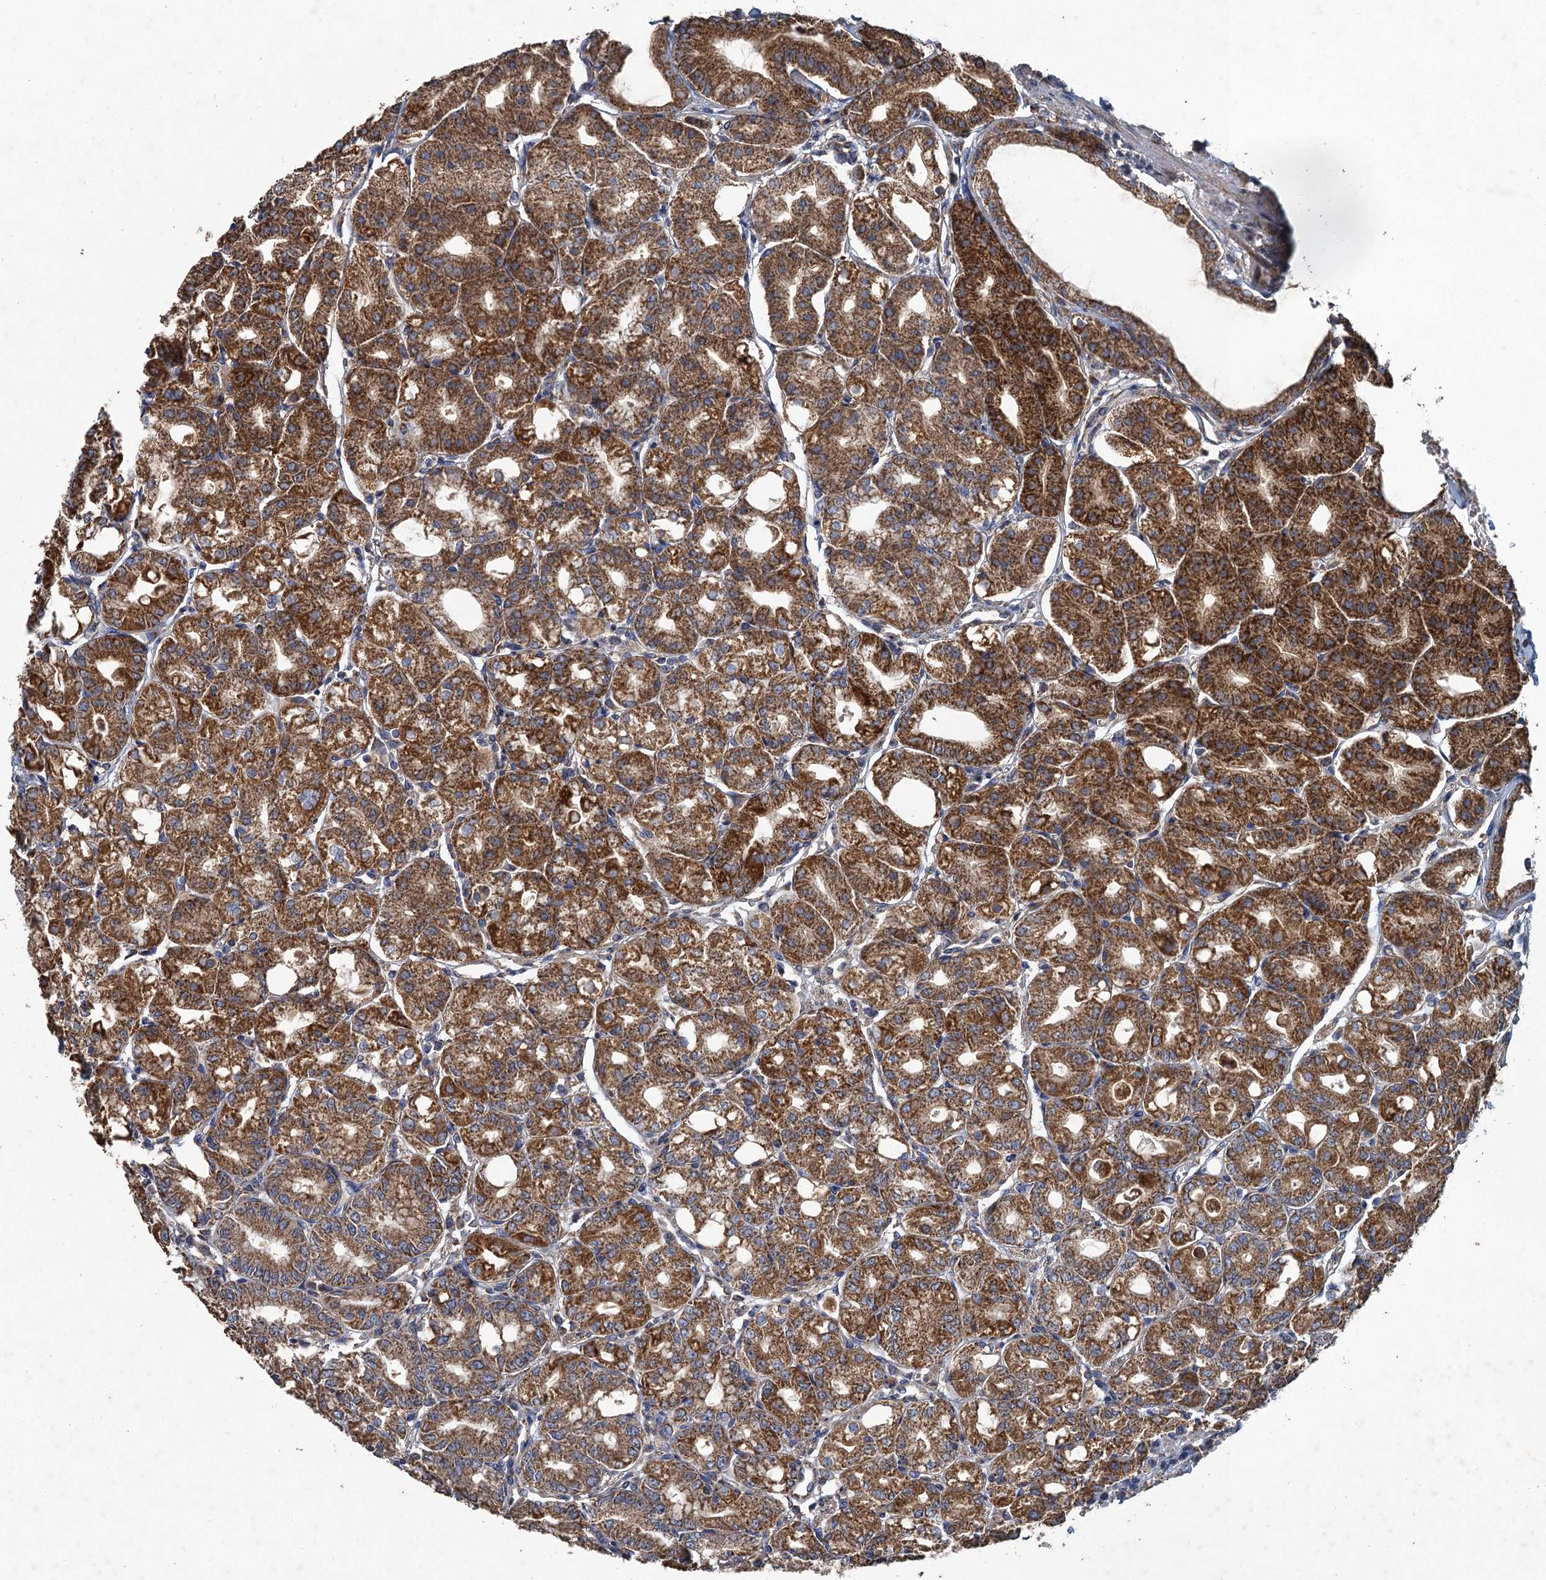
{"staining": {"intensity": "strong", "quantity": ">75%", "location": "cytoplasmic/membranous"}, "tissue": "stomach", "cell_type": "Glandular cells", "image_type": "normal", "snomed": [{"axis": "morphology", "description": "Normal tissue, NOS"}, {"axis": "topography", "description": "Stomach, lower"}], "caption": "This is a micrograph of immunohistochemistry (IHC) staining of unremarkable stomach, which shows strong positivity in the cytoplasmic/membranous of glandular cells.", "gene": "BCS1L", "patient": {"sex": "male", "age": 71}}